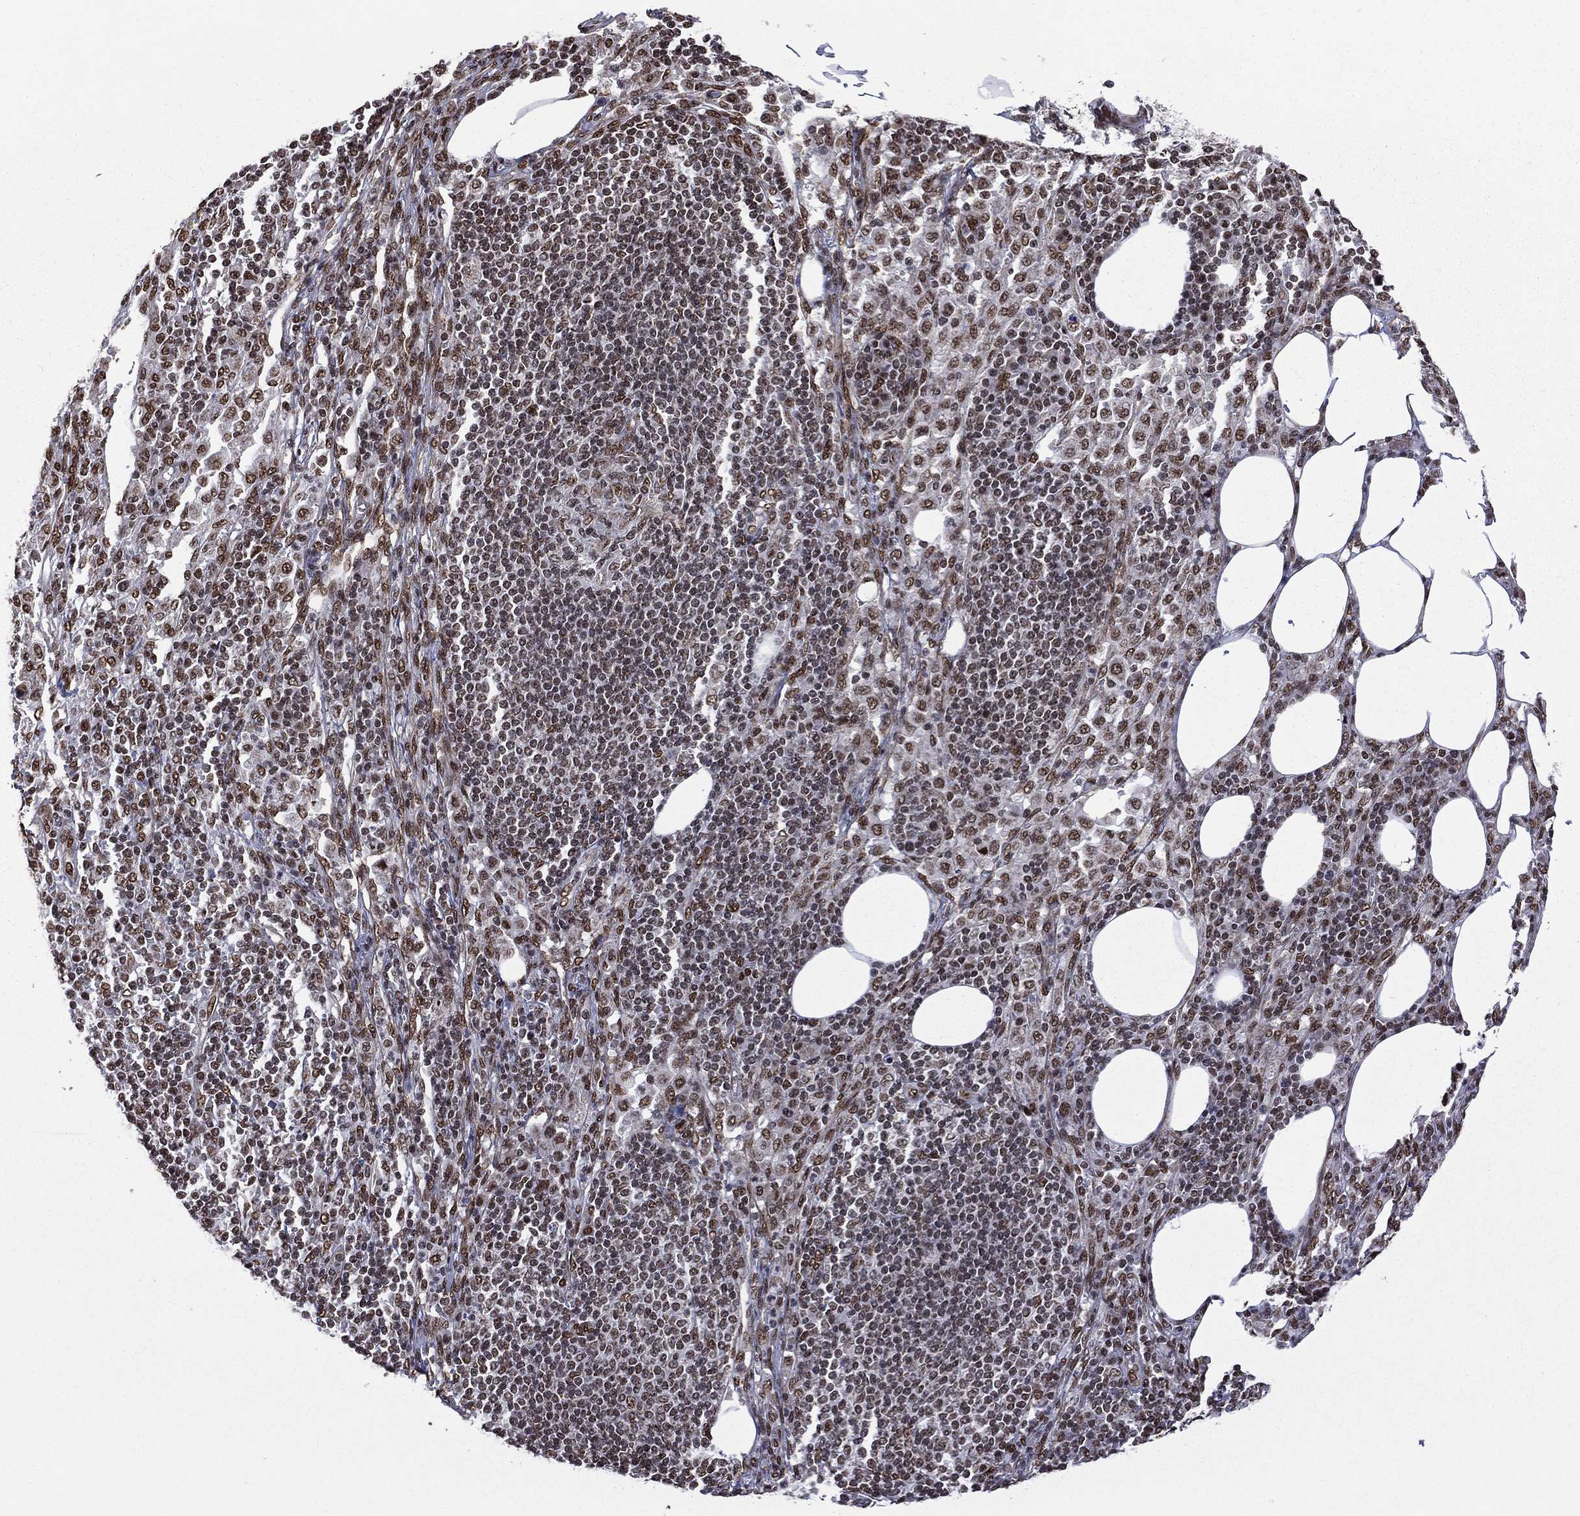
{"staining": {"intensity": "strong", "quantity": ">75%", "location": "nuclear"}, "tissue": "pancreatic cancer", "cell_type": "Tumor cells", "image_type": "cancer", "snomed": [{"axis": "morphology", "description": "Adenocarcinoma, NOS"}, {"axis": "topography", "description": "Pancreas"}], "caption": "Human pancreatic adenocarcinoma stained with a brown dye reveals strong nuclear positive positivity in about >75% of tumor cells.", "gene": "C5orf24", "patient": {"sex": "female", "age": 61}}